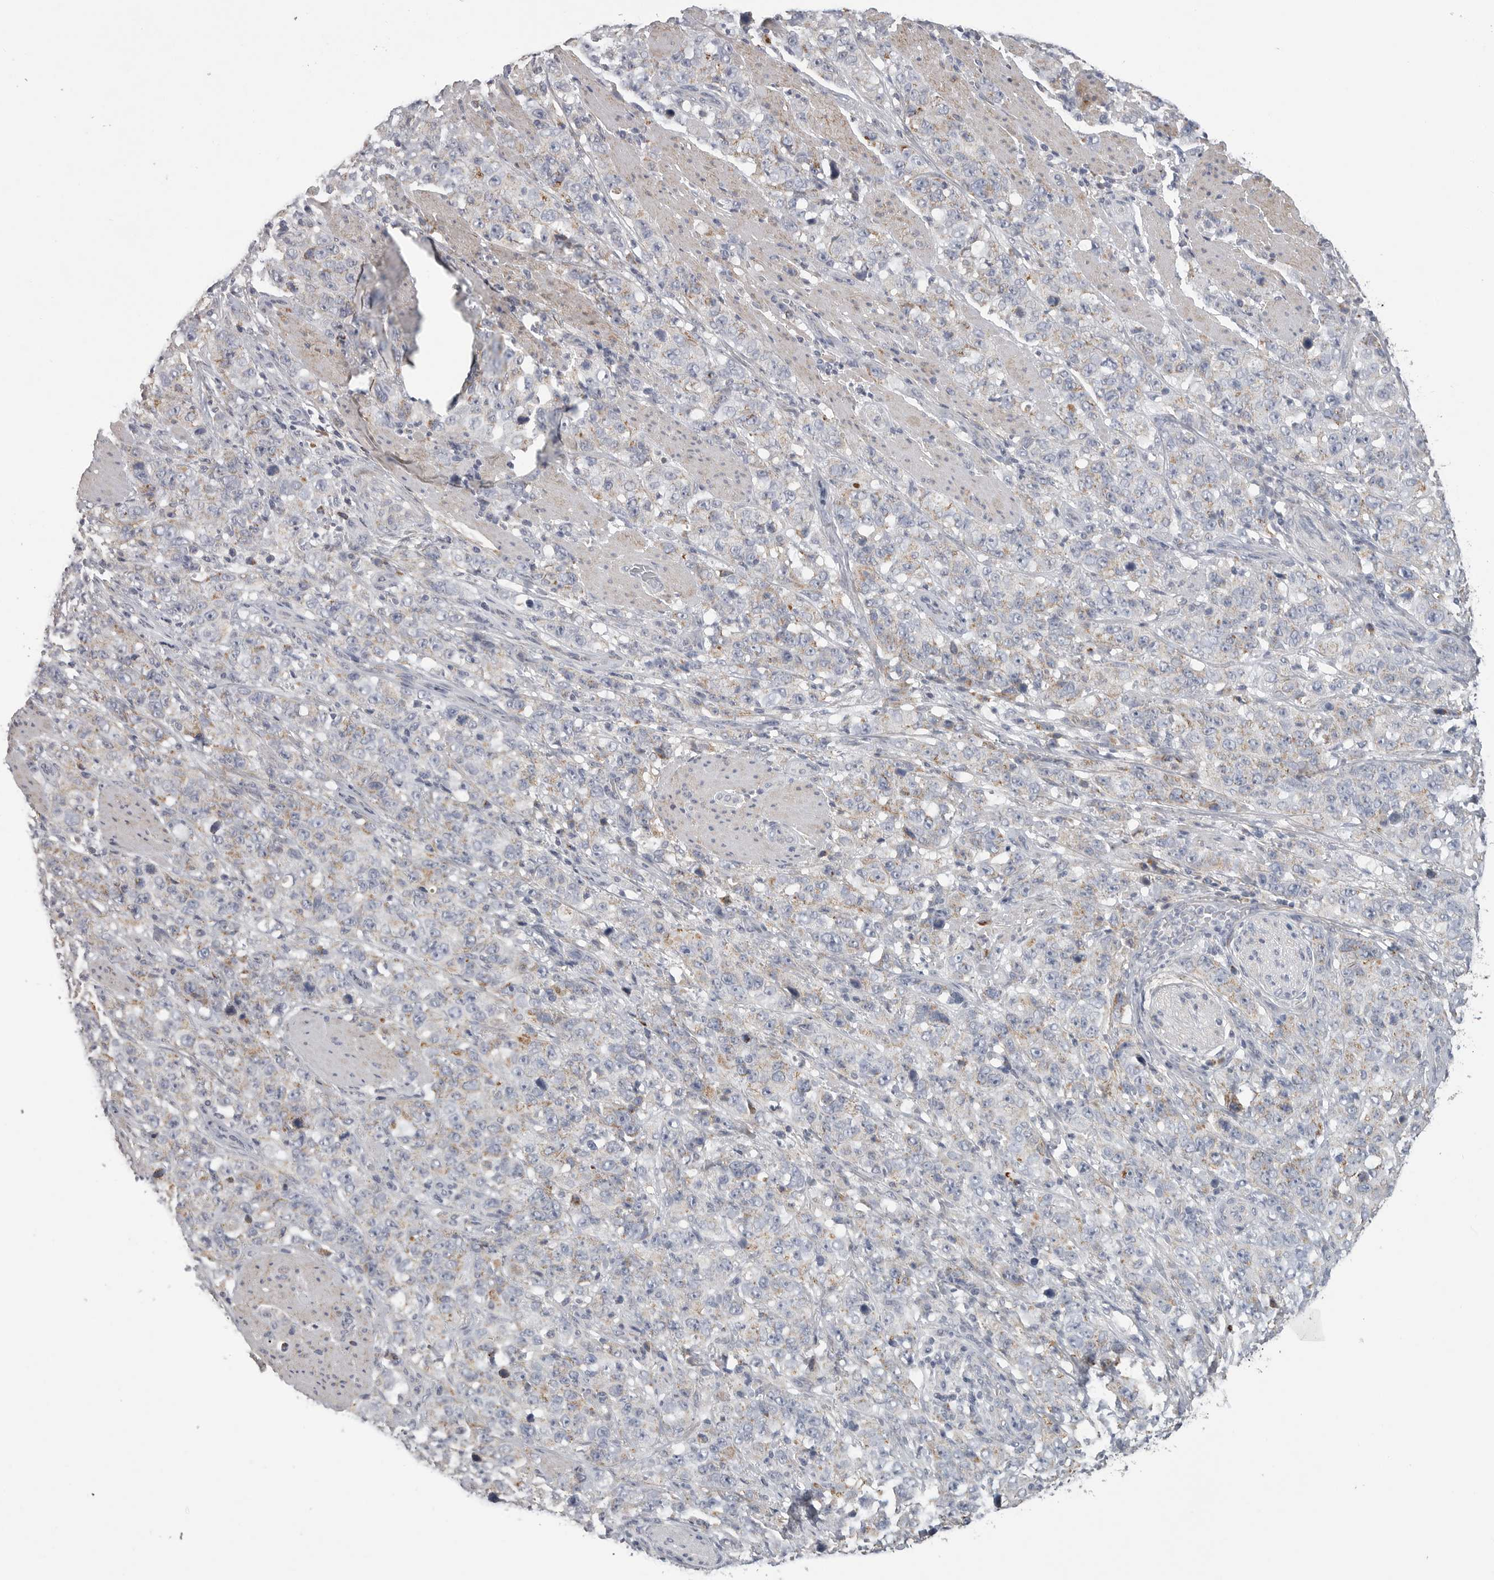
{"staining": {"intensity": "weak", "quantity": ">75%", "location": "cytoplasmic/membranous"}, "tissue": "stomach cancer", "cell_type": "Tumor cells", "image_type": "cancer", "snomed": [{"axis": "morphology", "description": "Adenocarcinoma, NOS"}, {"axis": "topography", "description": "Stomach"}], "caption": "IHC (DAB) staining of human adenocarcinoma (stomach) exhibits weak cytoplasmic/membranous protein expression in approximately >75% of tumor cells. (brown staining indicates protein expression, while blue staining denotes nuclei).", "gene": "SDC3", "patient": {"sex": "male", "age": 48}}